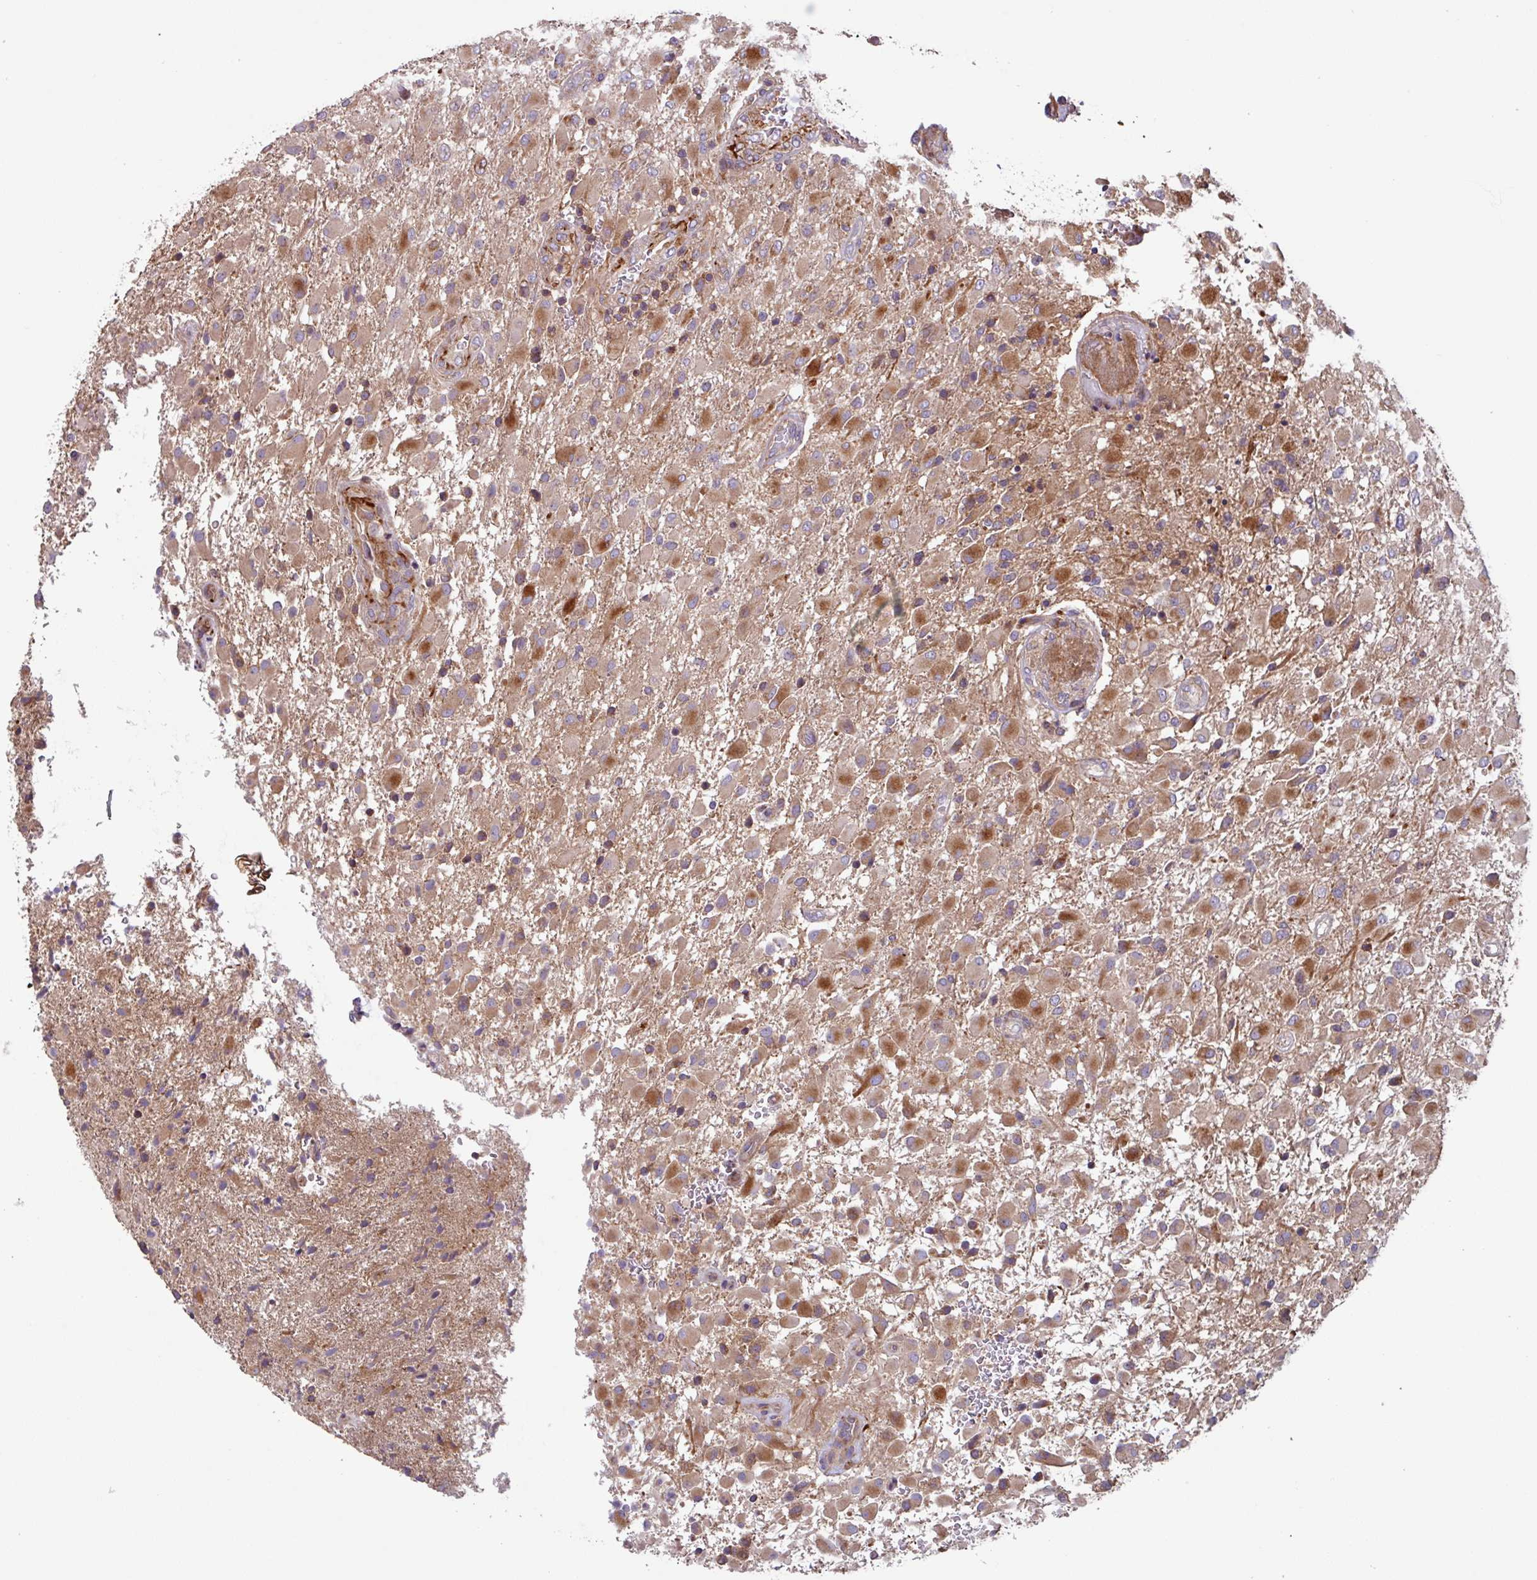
{"staining": {"intensity": "moderate", "quantity": ">75%", "location": "cytoplasmic/membranous"}, "tissue": "glioma", "cell_type": "Tumor cells", "image_type": "cancer", "snomed": [{"axis": "morphology", "description": "Glioma, malignant, Low grade"}, {"axis": "topography", "description": "Brain"}], "caption": "High-magnification brightfield microscopy of glioma stained with DAB (brown) and counterstained with hematoxylin (blue). tumor cells exhibit moderate cytoplasmic/membranous positivity is identified in approximately>75% of cells.", "gene": "PLEKHD1", "patient": {"sex": "male", "age": 65}}